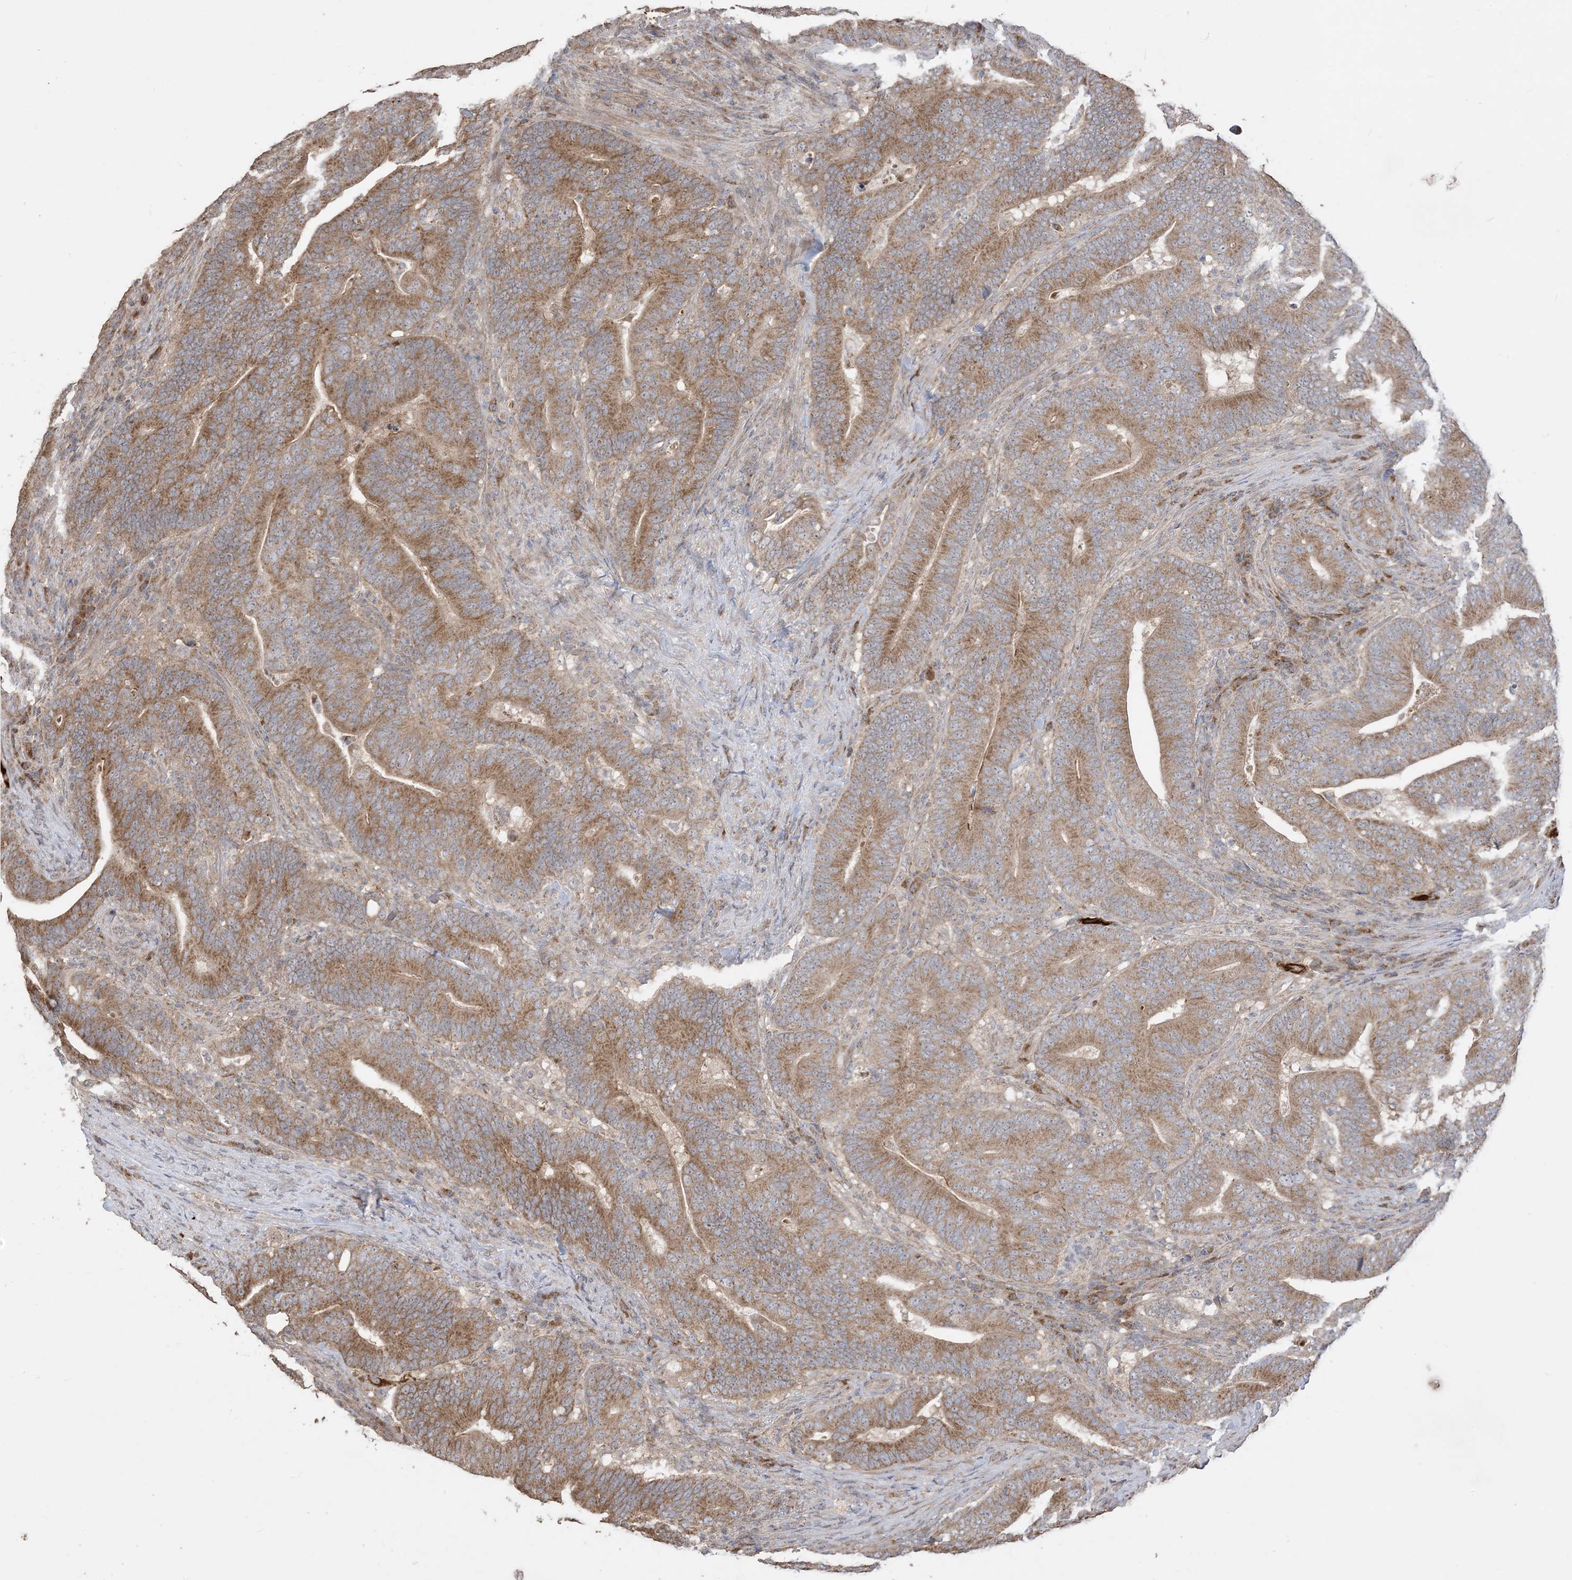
{"staining": {"intensity": "strong", "quantity": ">75%", "location": "cytoplasmic/membranous"}, "tissue": "colorectal cancer", "cell_type": "Tumor cells", "image_type": "cancer", "snomed": [{"axis": "morphology", "description": "Normal tissue, NOS"}, {"axis": "morphology", "description": "Adenocarcinoma, NOS"}, {"axis": "topography", "description": "Colon"}], "caption": "Immunohistochemical staining of colorectal adenocarcinoma displays strong cytoplasmic/membranous protein staining in approximately >75% of tumor cells.", "gene": "SIRT3", "patient": {"sex": "female", "age": 66}}